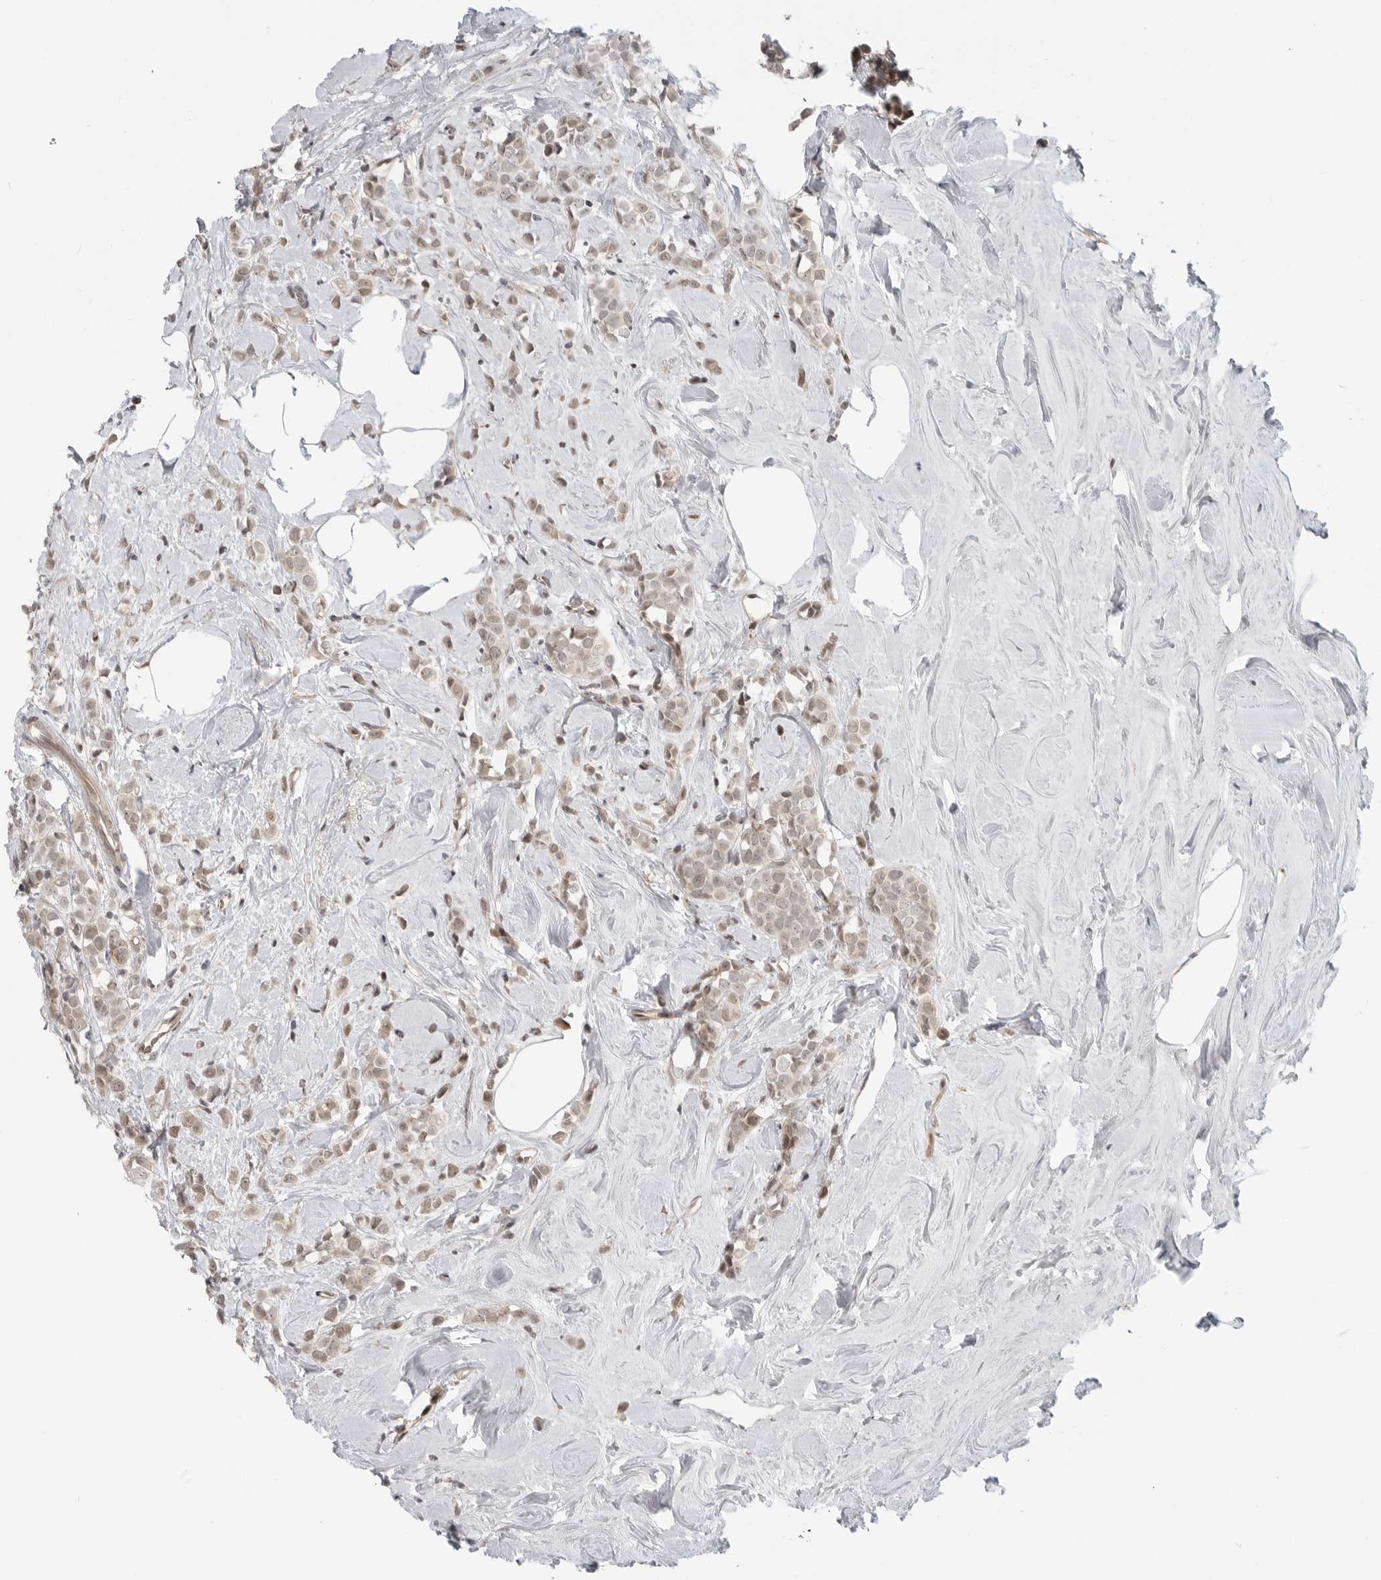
{"staining": {"intensity": "weak", "quantity": "25%-75%", "location": "cytoplasmic/membranous"}, "tissue": "breast cancer", "cell_type": "Tumor cells", "image_type": "cancer", "snomed": [{"axis": "morphology", "description": "Lobular carcinoma"}, {"axis": "topography", "description": "Breast"}], "caption": "IHC image of neoplastic tissue: human breast cancer stained using immunohistochemistry (IHC) displays low levels of weak protein expression localized specifically in the cytoplasmic/membranous of tumor cells, appearing as a cytoplasmic/membranous brown color.", "gene": "CEP295NL", "patient": {"sex": "female", "age": 47}}